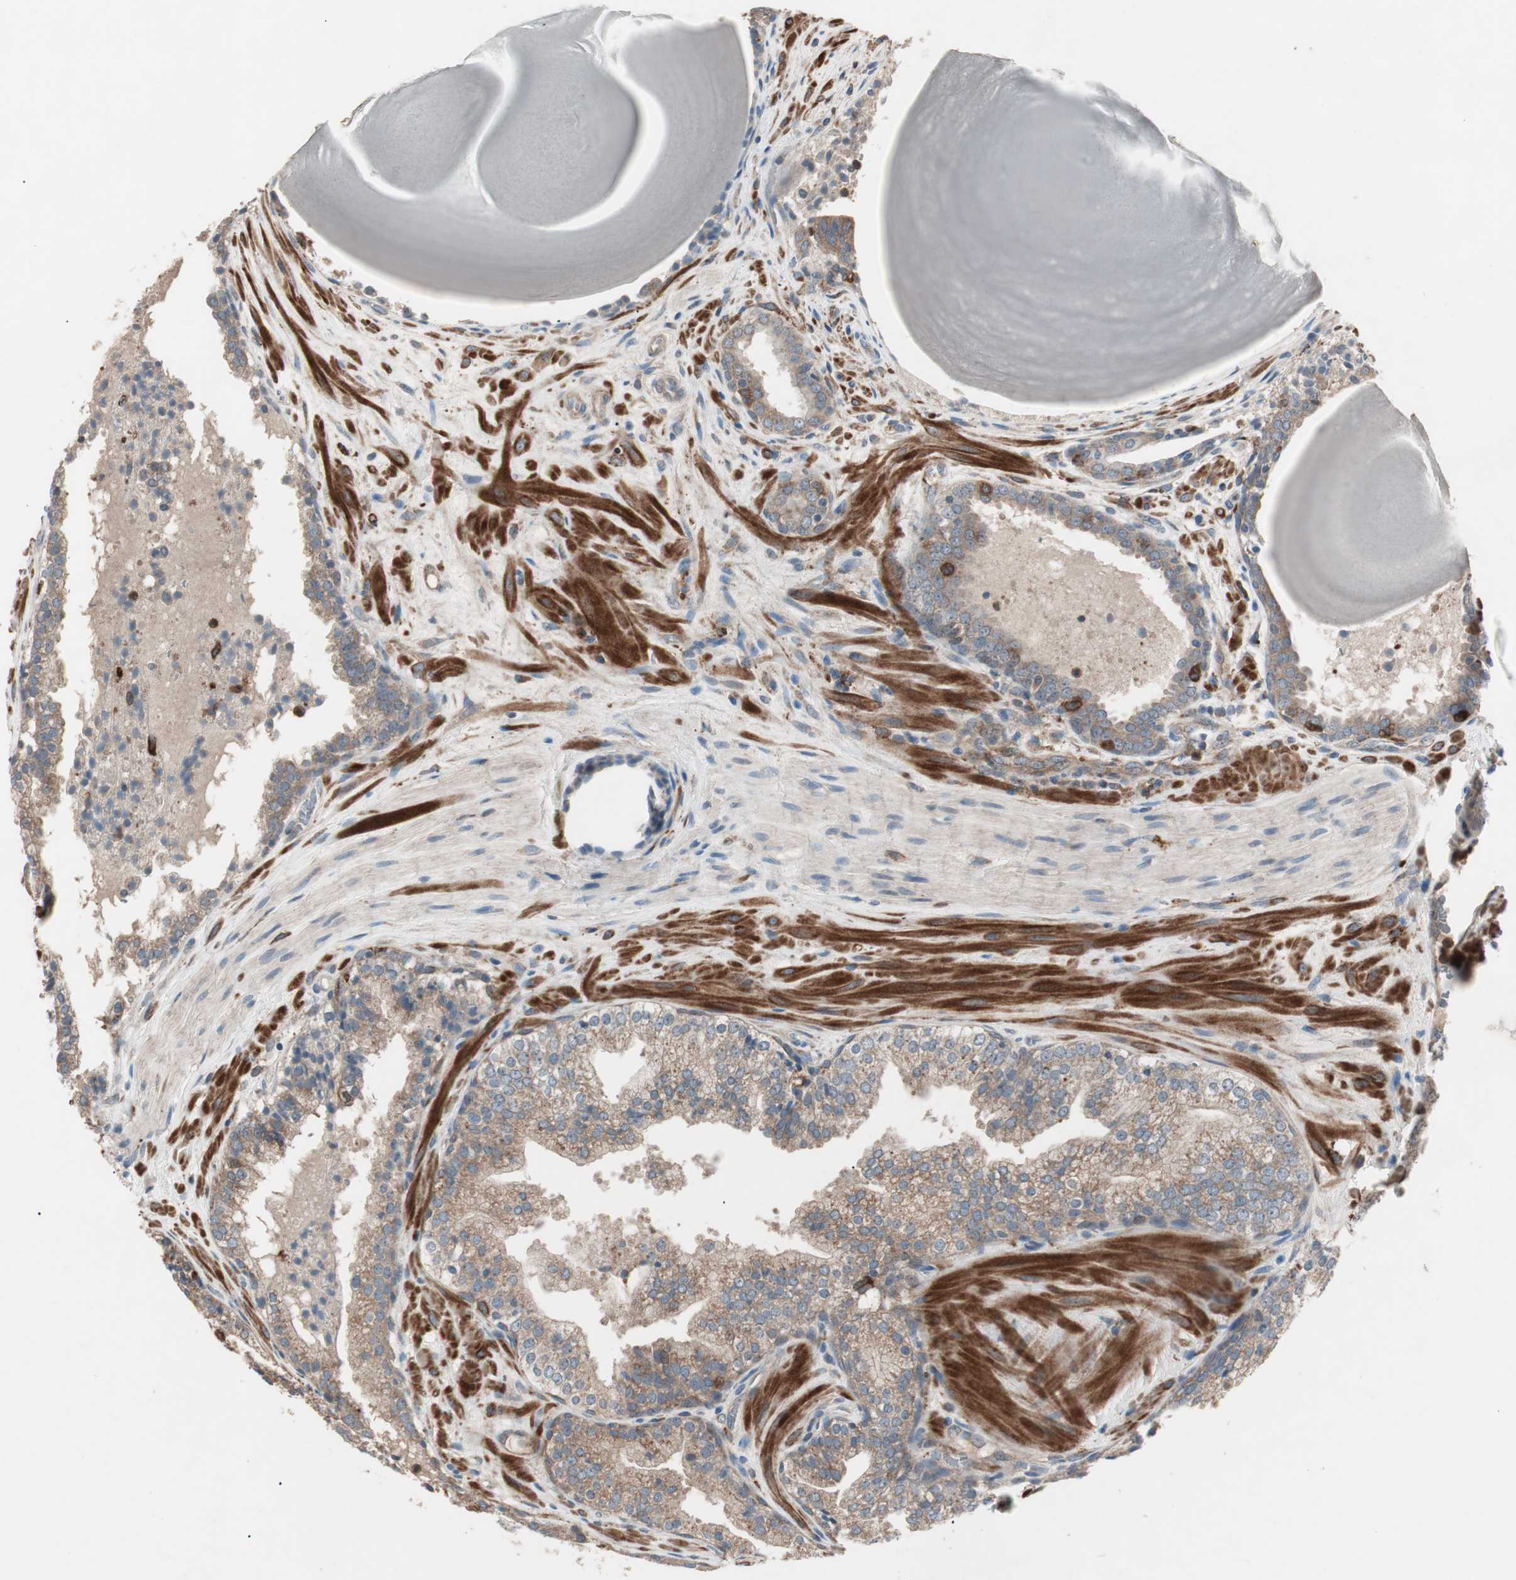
{"staining": {"intensity": "moderate", "quantity": ">75%", "location": "cytoplasmic/membranous"}, "tissue": "prostate cancer", "cell_type": "Tumor cells", "image_type": "cancer", "snomed": [{"axis": "morphology", "description": "Adenocarcinoma, High grade"}, {"axis": "topography", "description": "Prostate"}], "caption": "A micrograph showing moderate cytoplasmic/membranous expression in about >75% of tumor cells in prostate adenocarcinoma (high-grade), as visualized by brown immunohistochemical staining.", "gene": "STAB1", "patient": {"sex": "male", "age": 68}}